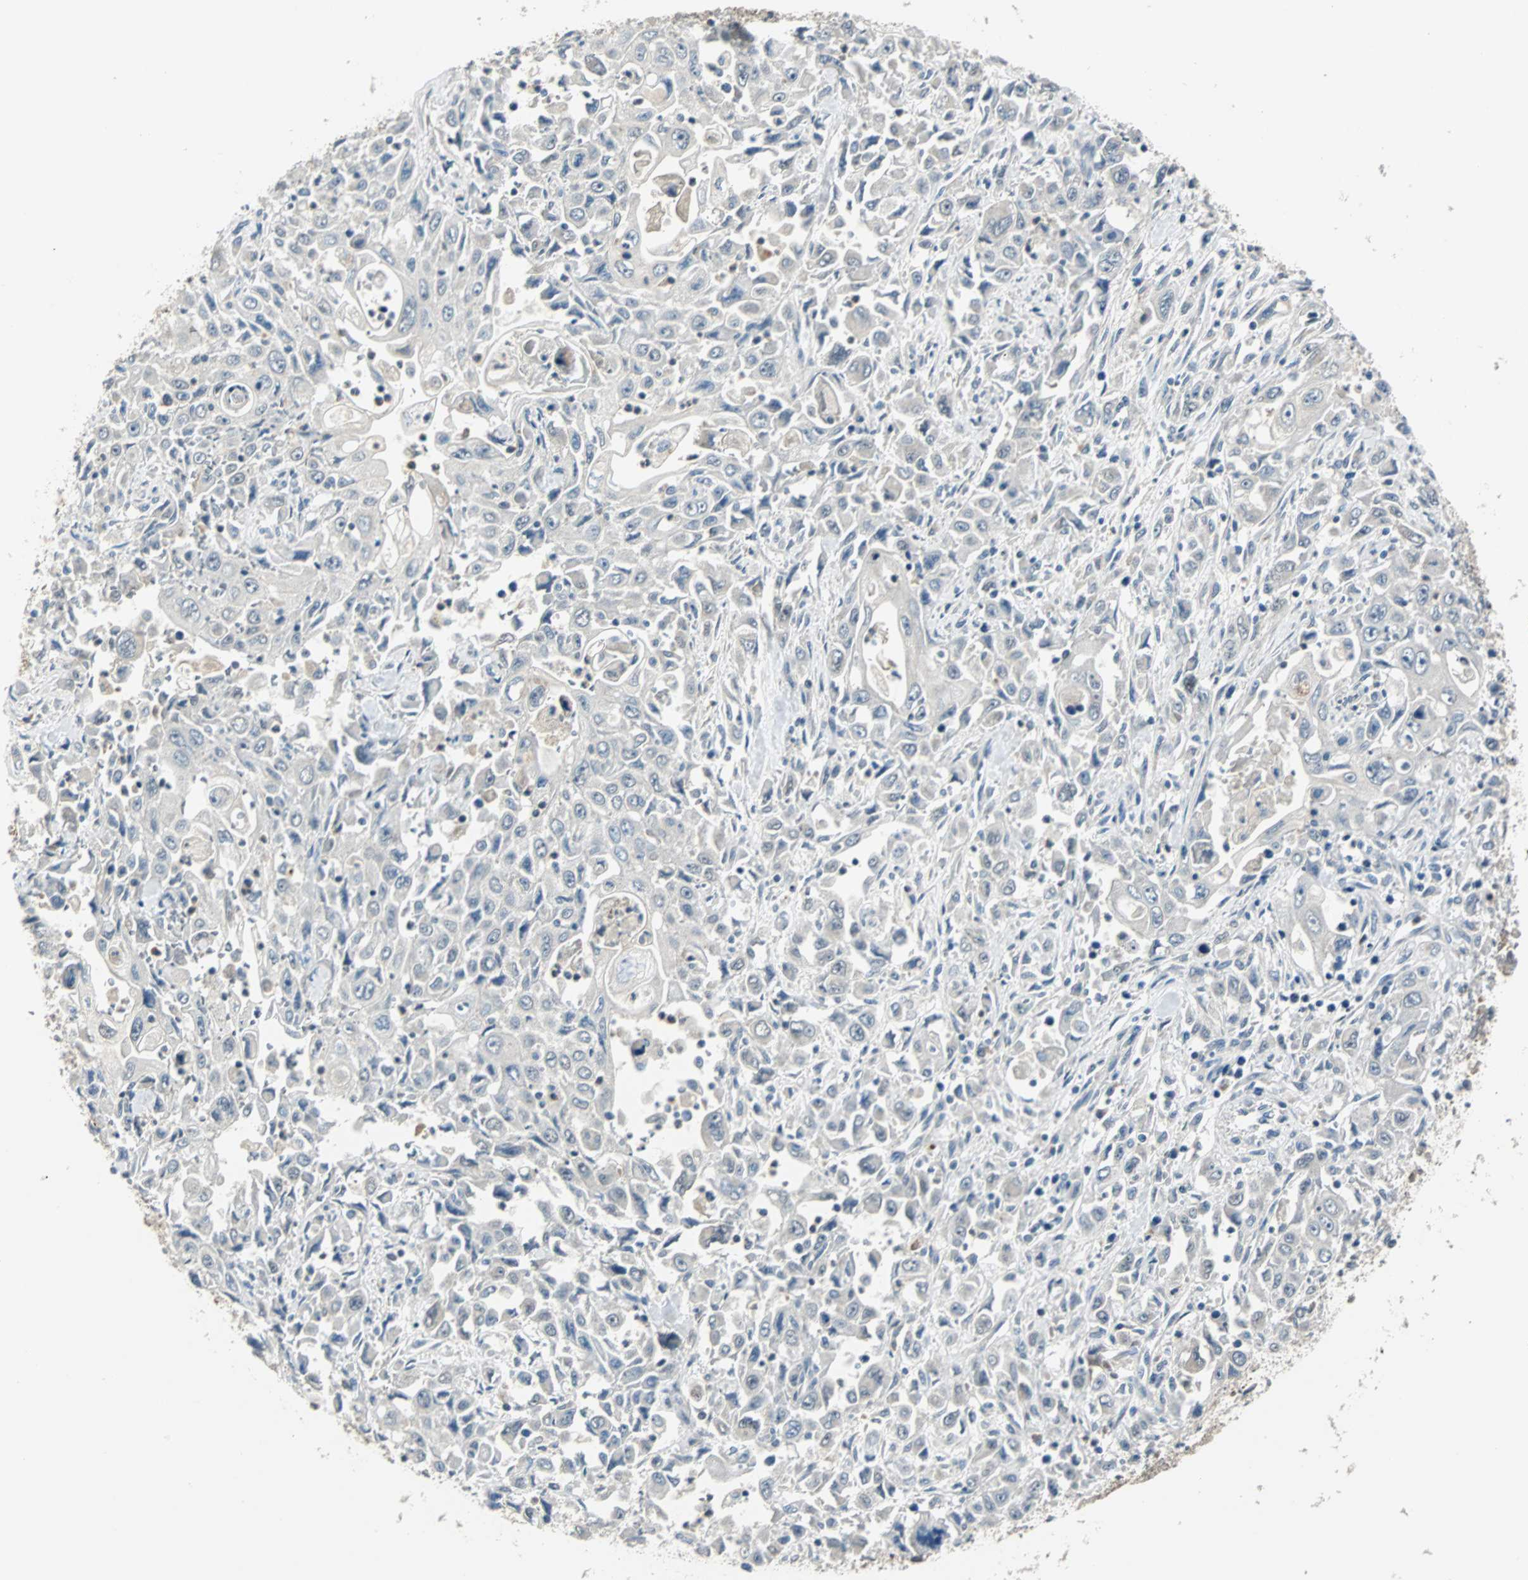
{"staining": {"intensity": "weak", "quantity": "<25%", "location": "cytoplasmic/membranous"}, "tissue": "pancreatic cancer", "cell_type": "Tumor cells", "image_type": "cancer", "snomed": [{"axis": "morphology", "description": "Adenocarcinoma, NOS"}, {"axis": "topography", "description": "Pancreas"}], "caption": "Histopathology image shows no significant protein positivity in tumor cells of adenocarcinoma (pancreatic).", "gene": "FHL2", "patient": {"sex": "male", "age": 70}}